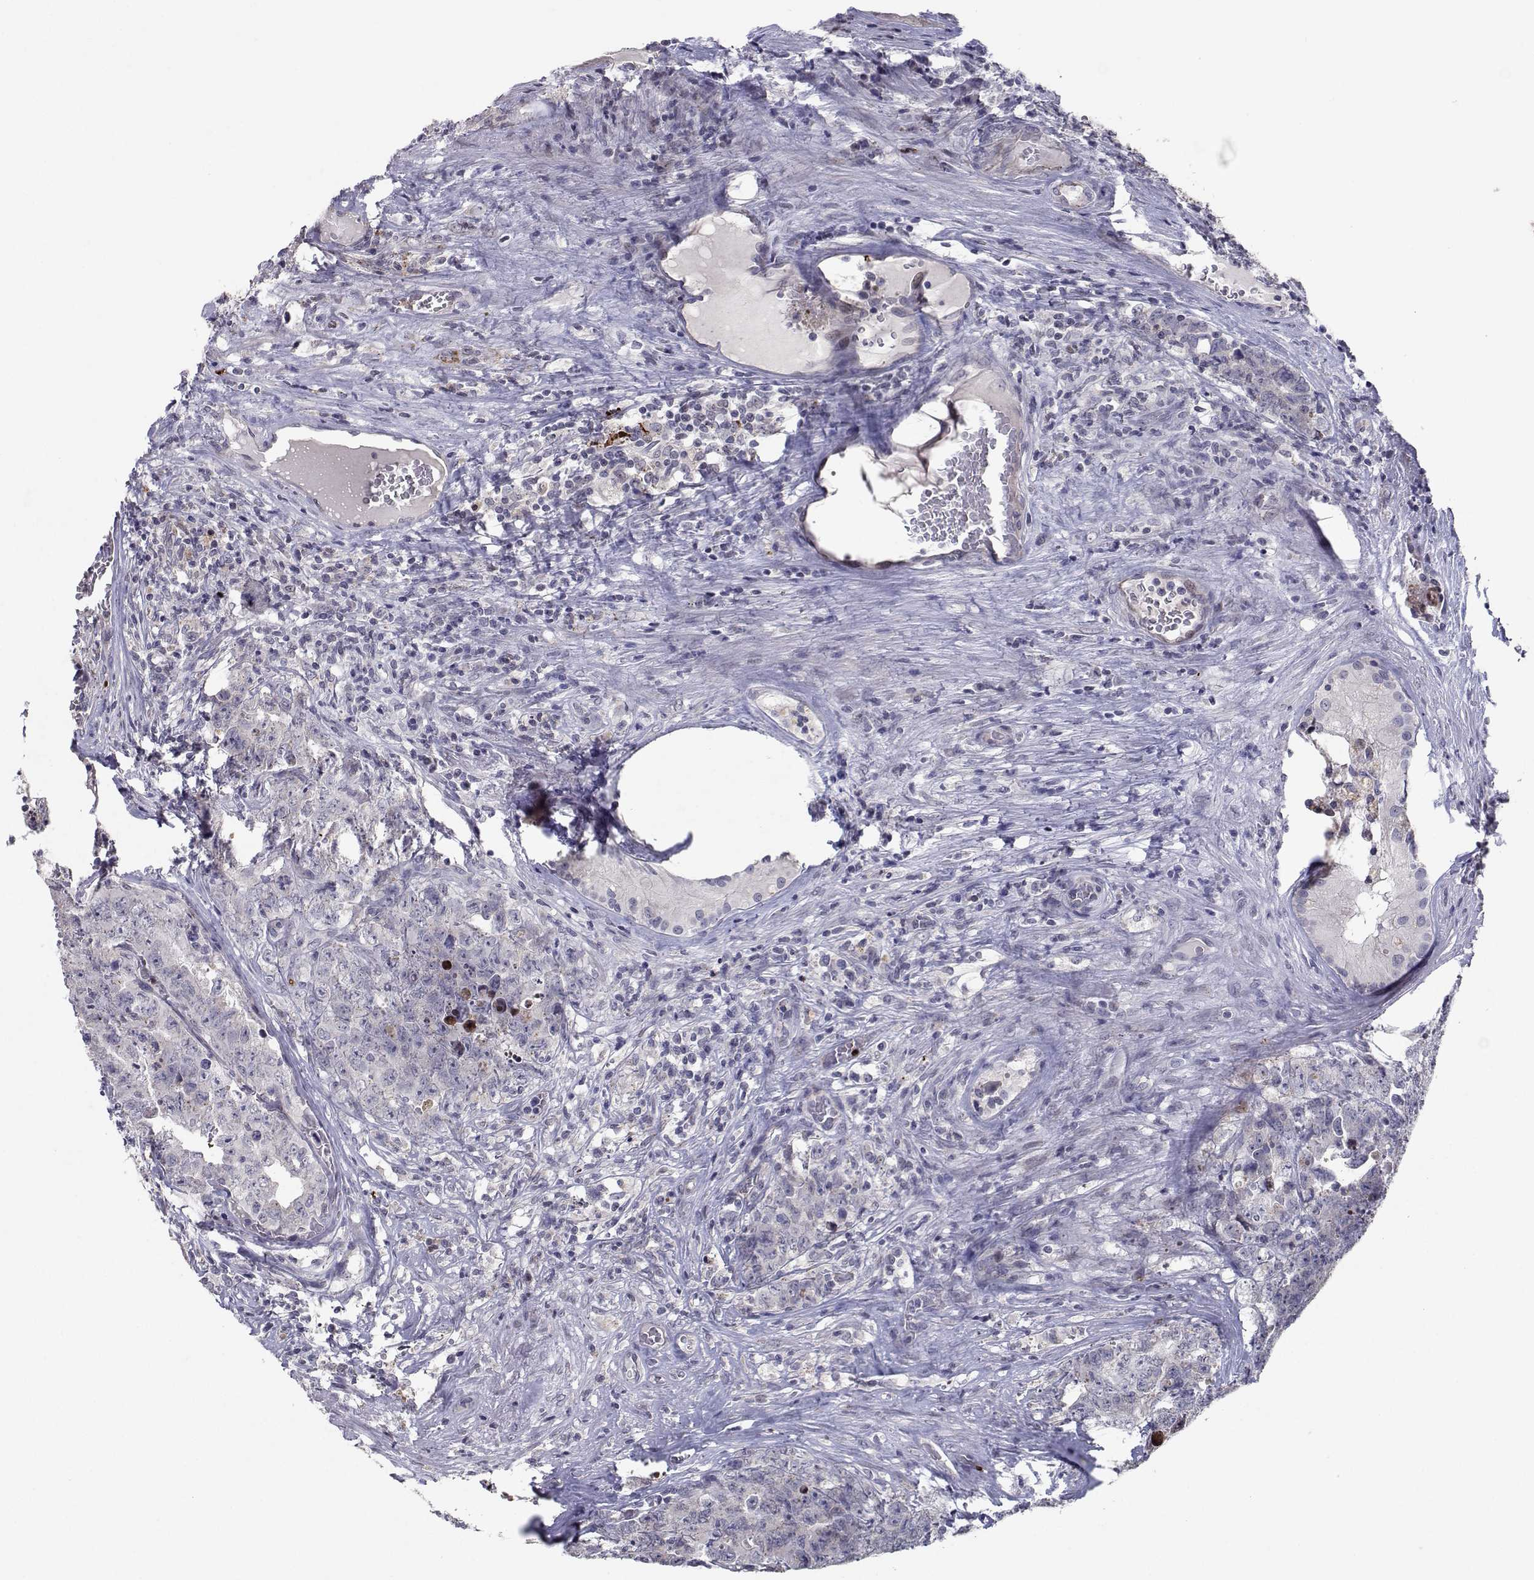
{"staining": {"intensity": "negative", "quantity": "none", "location": "none"}, "tissue": "testis cancer", "cell_type": "Tumor cells", "image_type": "cancer", "snomed": [{"axis": "morphology", "description": "Carcinoma, Embryonal, NOS"}, {"axis": "topography", "description": "Testis"}], "caption": "The IHC micrograph has no significant expression in tumor cells of testis cancer (embryonal carcinoma) tissue.", "gene": "RBPJL", "patient": {"sex": "male", "age": 24}}